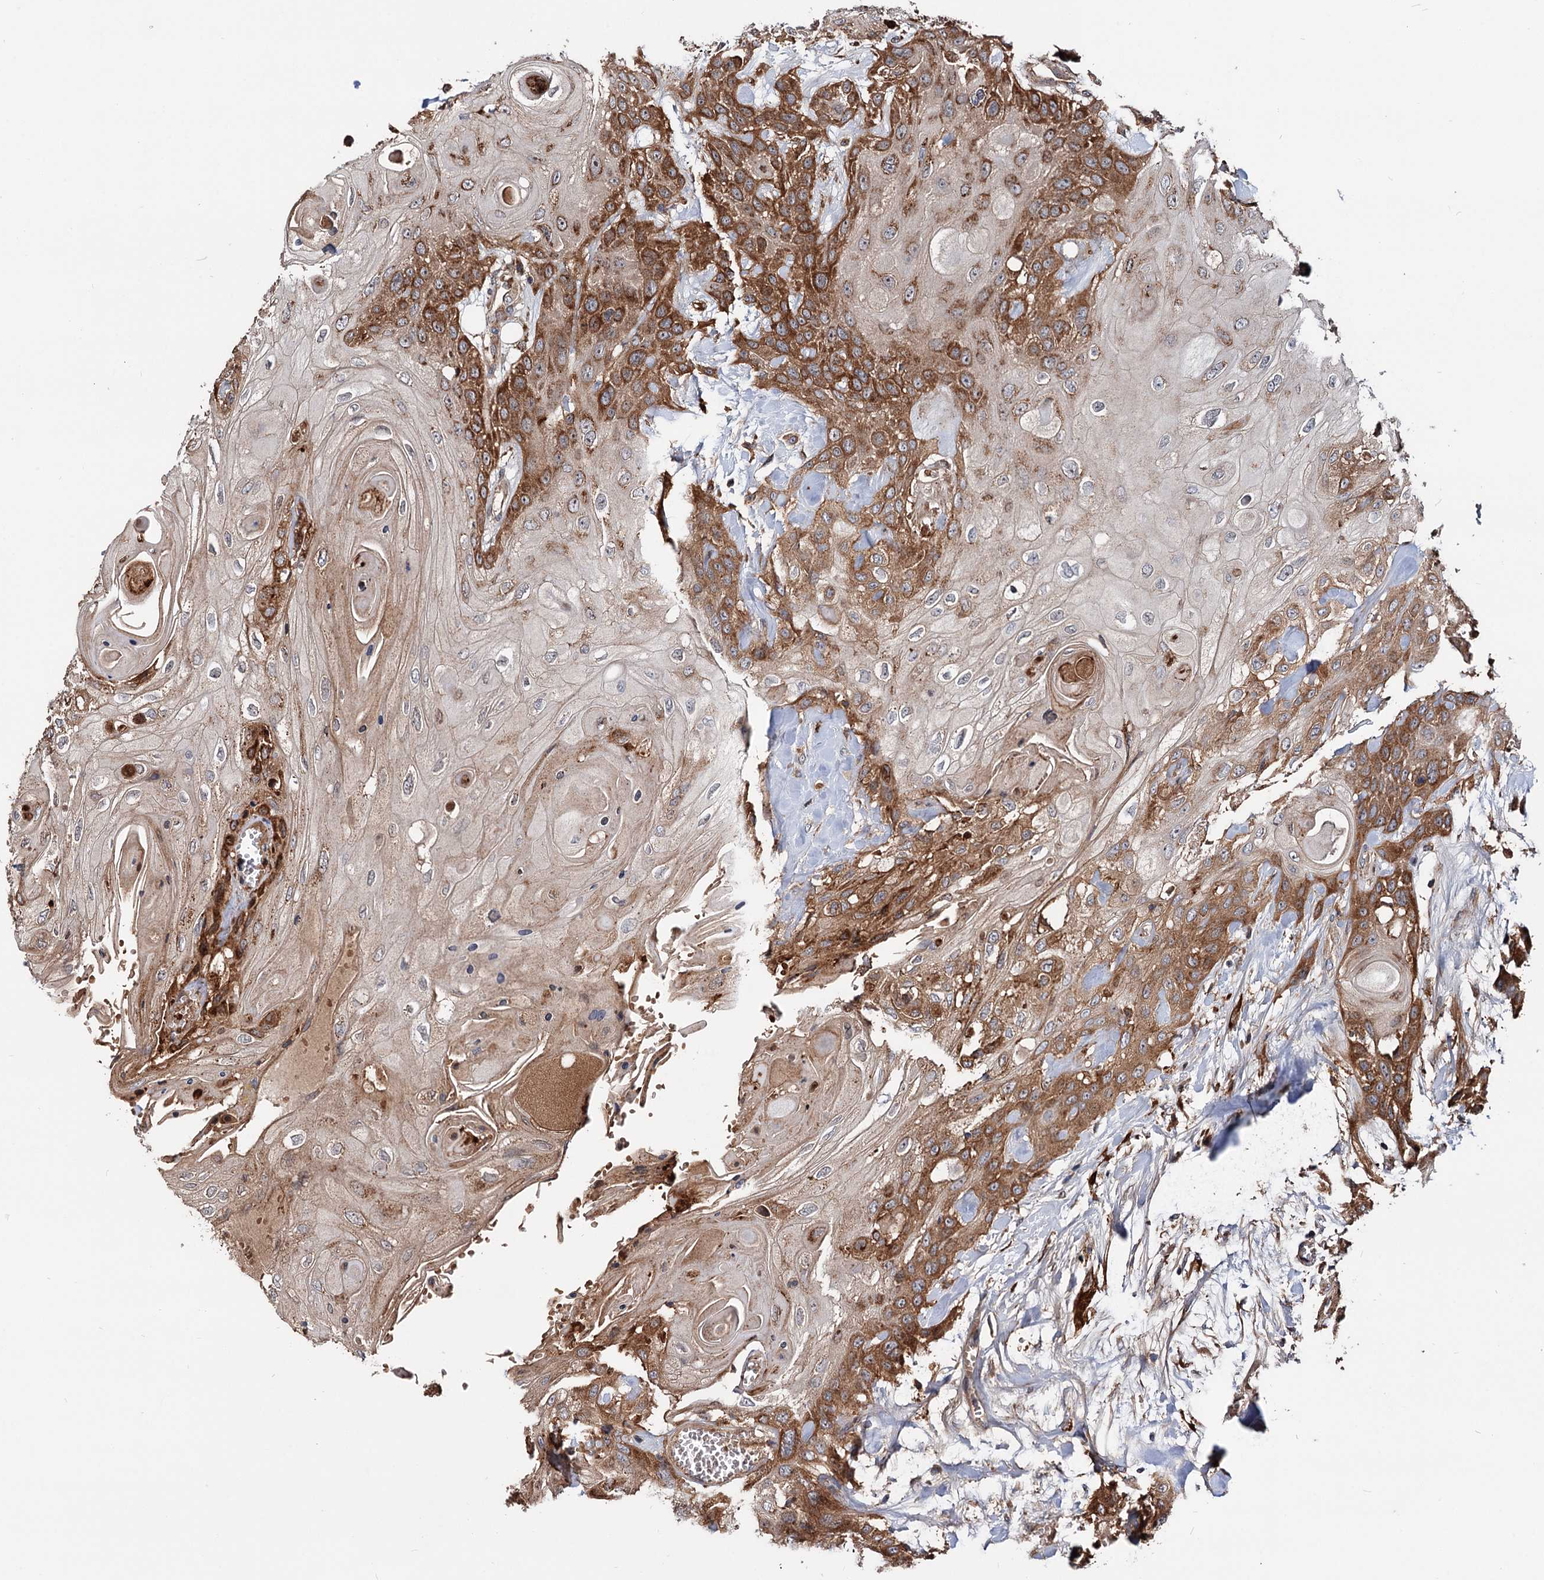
{"staining": {"intensity": "moderate", "quantity": "25%-75%", "location": "cytoplasmic/membranous"}, "tissue": "head and neck cancer", "cell_type": "Tumor cells", "image_type": "cancer", "snomed": [{"axis": "morphology", "description": "Squamous cell carcinoma, NOS"}, {"axis": "topography", "description": "Head-Neck"}], "caption": "Immunohistochemical staining of head and neck cancer demonstrates medium levels of moderate cytoplasmic/membranous protein expression in approximately 25%-75% of tumor cells.", "gene": "RNF111", "patient": {"sex": "female", "age": 43}}